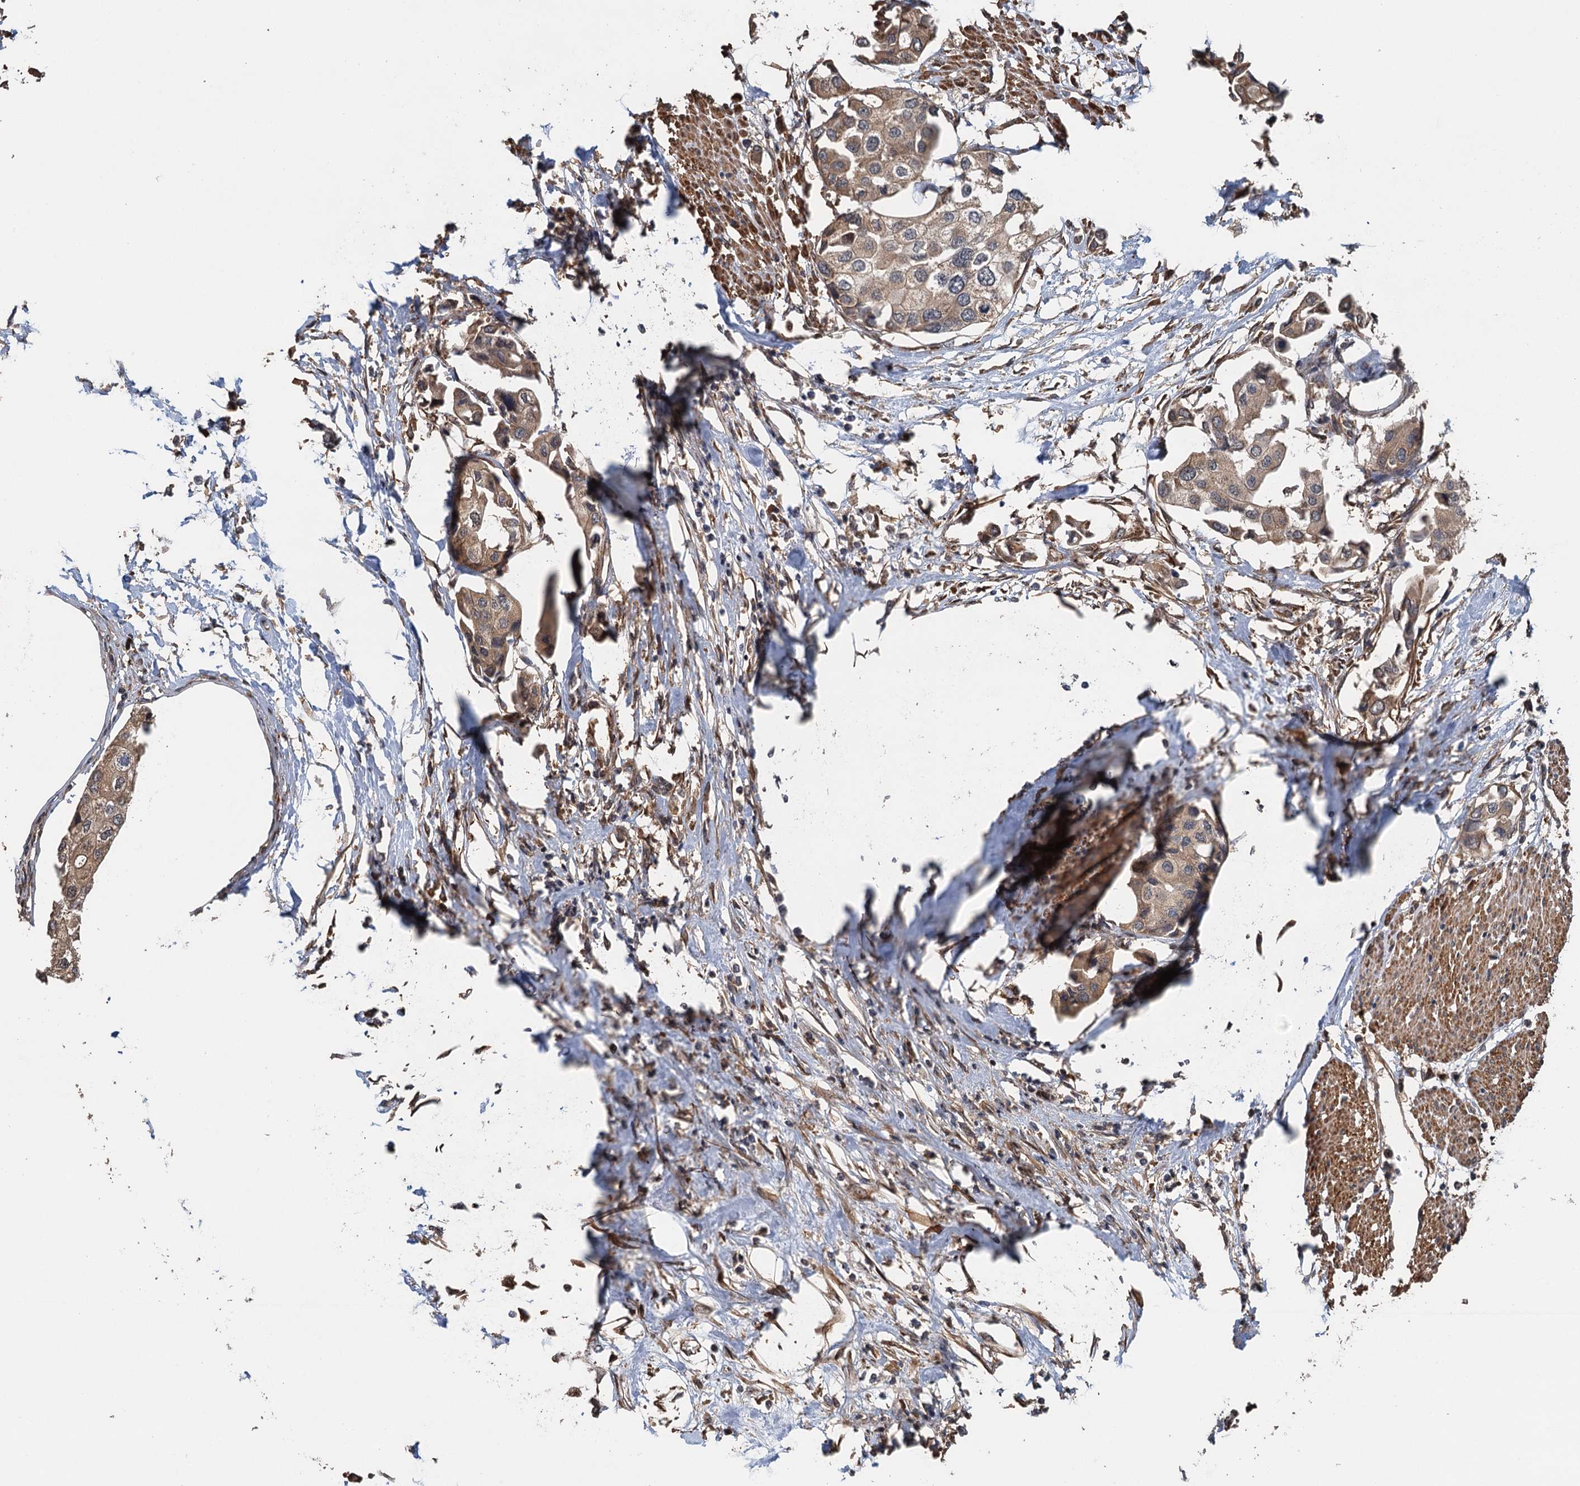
{"staining": {"intensity": "moderate", "quantity": ">75%", "location": "cytoplasmic/membranous"}, "tissue": "urothelial cancer", "cell_type": "Tumor cells", "image_type": "cancer", "snomed": [{"axis": "morphology", "description": "Urothelial carcinoma, High grade"}, {"axis": "topography", "description": "Urinary bladder"}], "caption": "Immunohistochemistry of urothelial cancer displays medium levels of moderate cytoplasmic/membranous expression in about >75% of tumor cells. (DAB (3,3'-diaminobenzidine) IHC with brightfield microscopy, high magnification).", "gene": "MEAK7", "patient": {"sex": "male", "age": 64}}